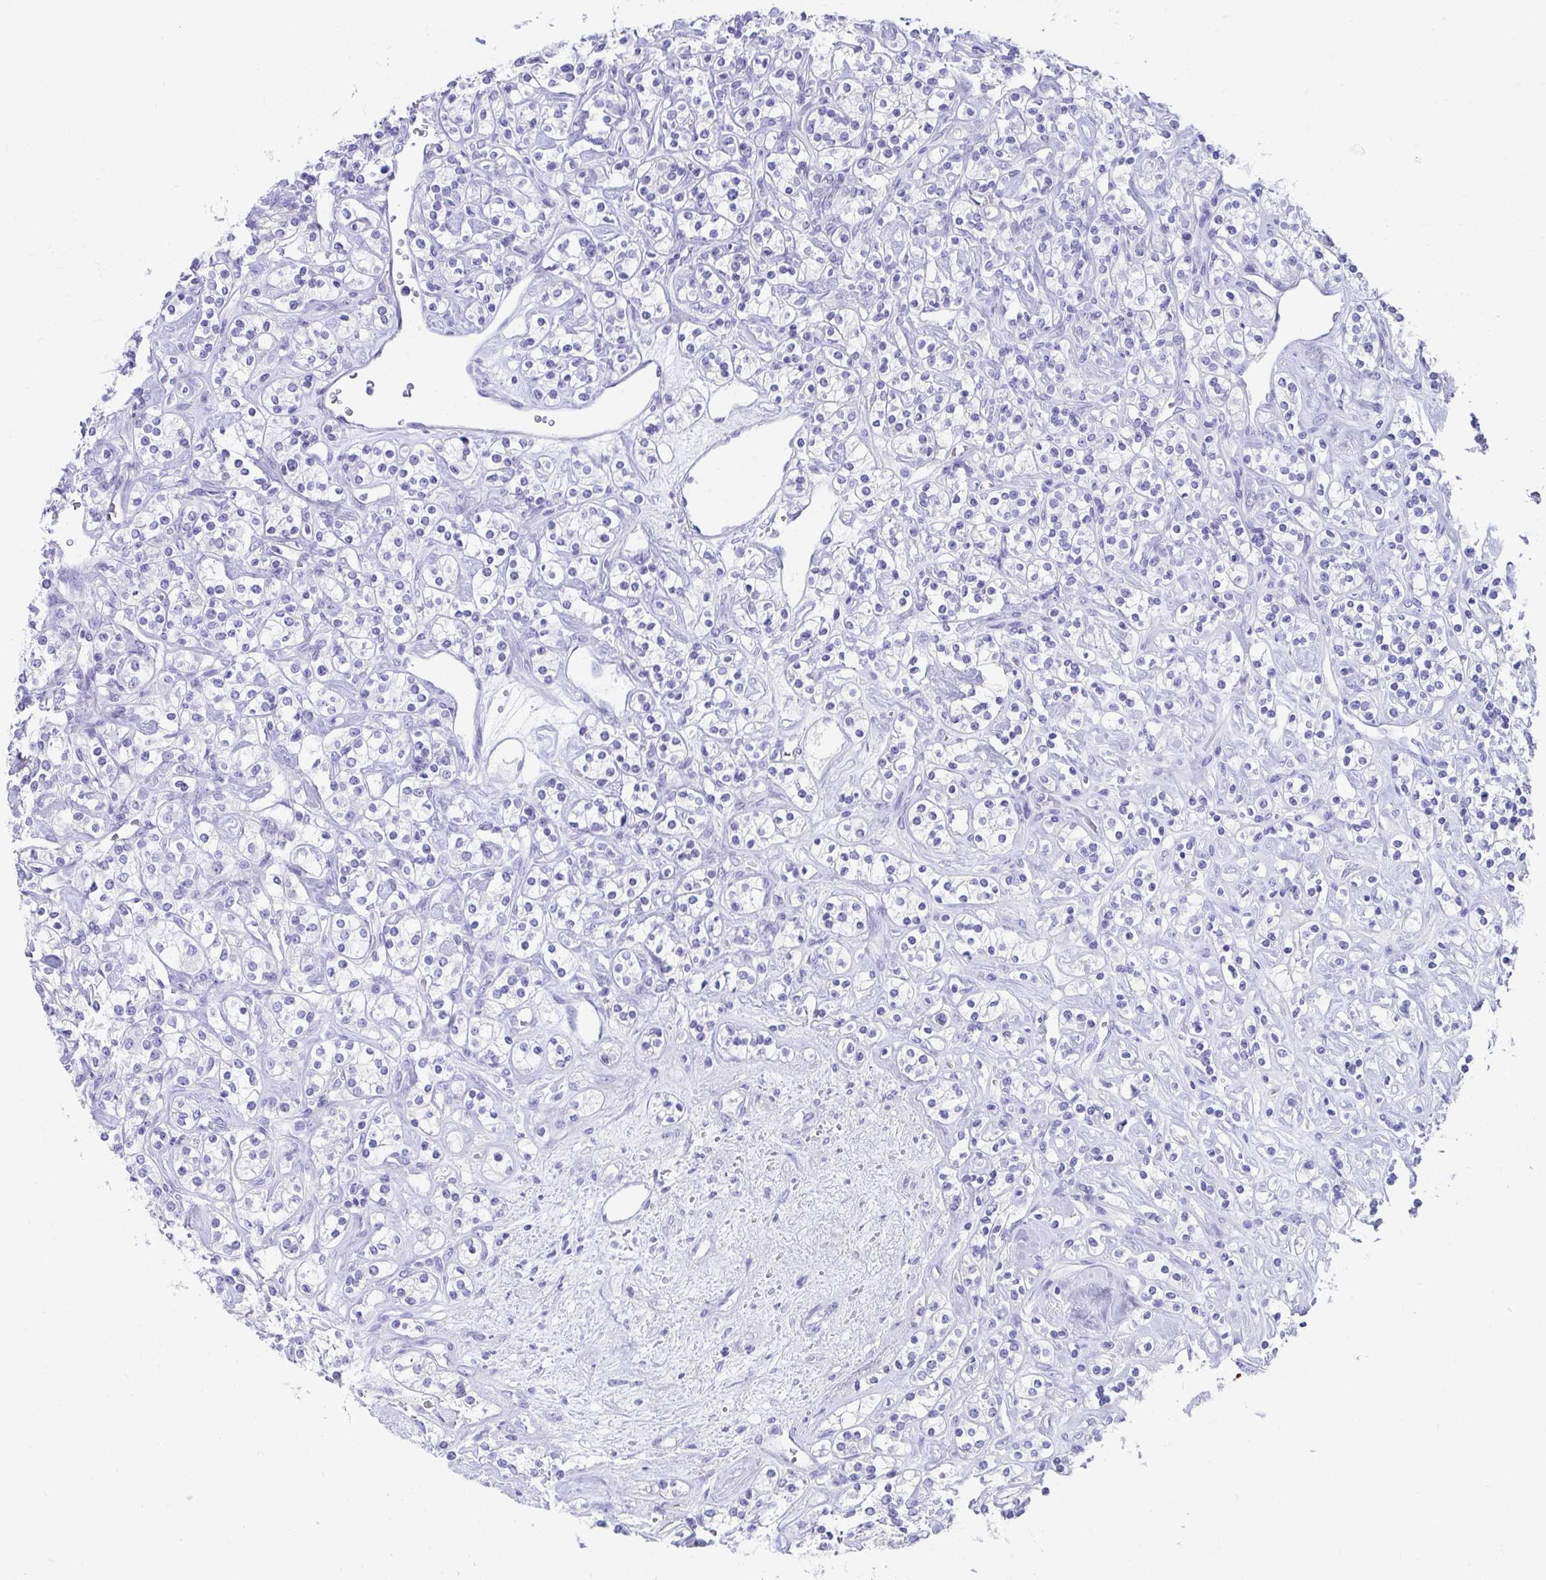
{"staining": {"intensity": "negative", "quantity": "none", "location": "none"}, "tissue": "renal cancer", "cell_type": "Tumor cells", "image_type": "cancer", "snomed": [{"axis": "morphology", "description": "Adenocarcinoma, NOS"}, {"axis": "topography", "description": "Kidney"}], "caption": "High magnification brightfield microscopy of adenocarcinoma (renal) stained with DAB (brown) and counterstained with hematoxylin (blue): tumor cells show no significant staining. (DAB (3,3'-diaminobenzidine) immunohistochemistry with hematoxylin counter stain).", "gene": "SEC14L3", "patient": {"sex": "male", "age": 77}}